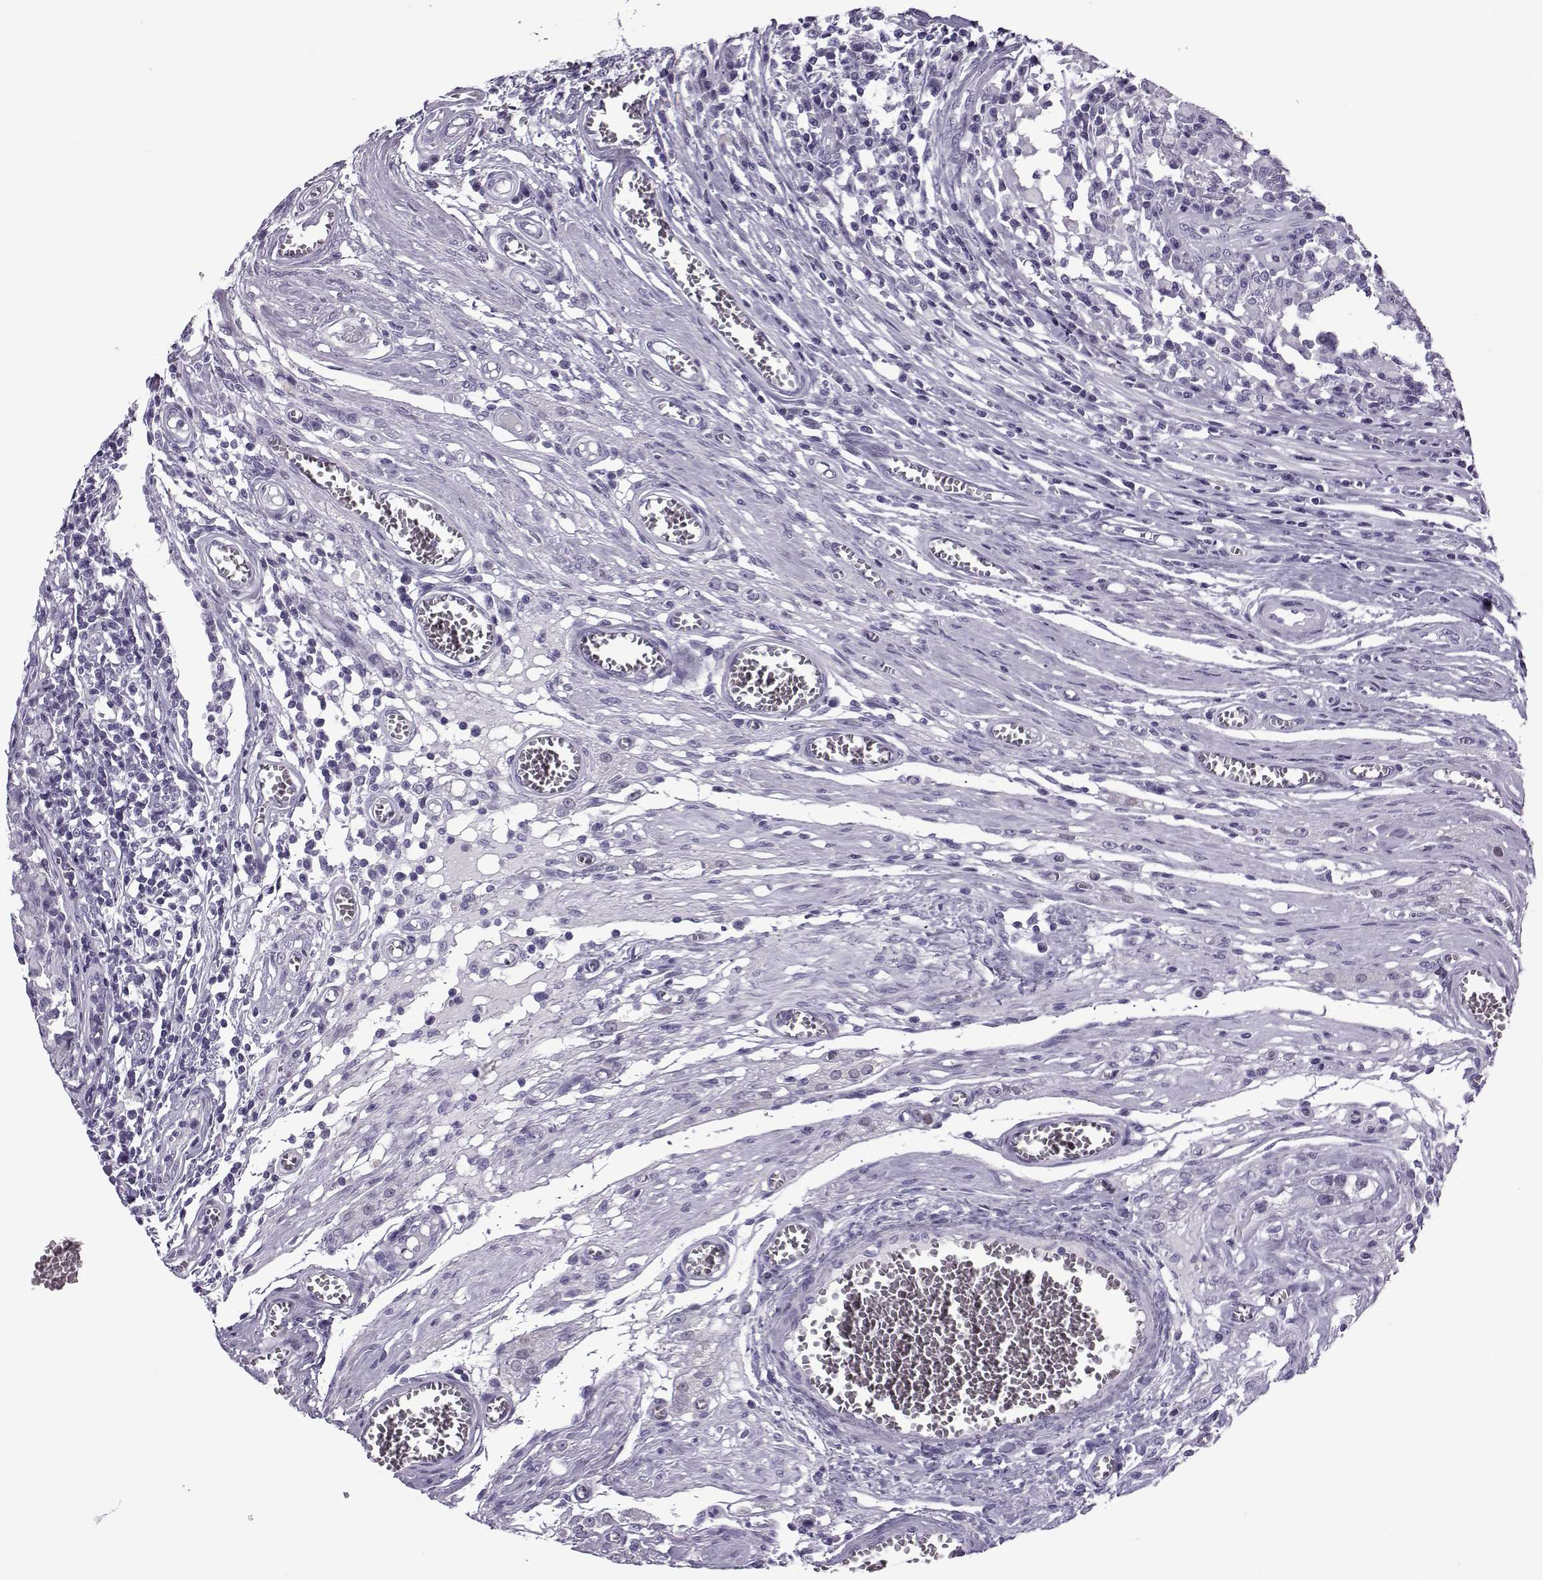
{"staining": {"intensity": "negative", "quantity": "none", "location": "none"}, "tissue": "testis cancer", "cell_type": "Tumor cells", "image_type": "cancer", "snomed": [{"axis": "morphology", "description": "Carcinoma, Embryonal, NOS"}, {"axis": "topography", "description": "Testis"}], "caption": "High magnification brightfield microscopy of testis cancer stained with DAB (3,3'-diaminobenzidine) (brown) and counterstained with hematoxylin (blue): tumor cells show no significant positivity.", "gene": "OIP5", "patient": {"sex": "male", "age": 36}}